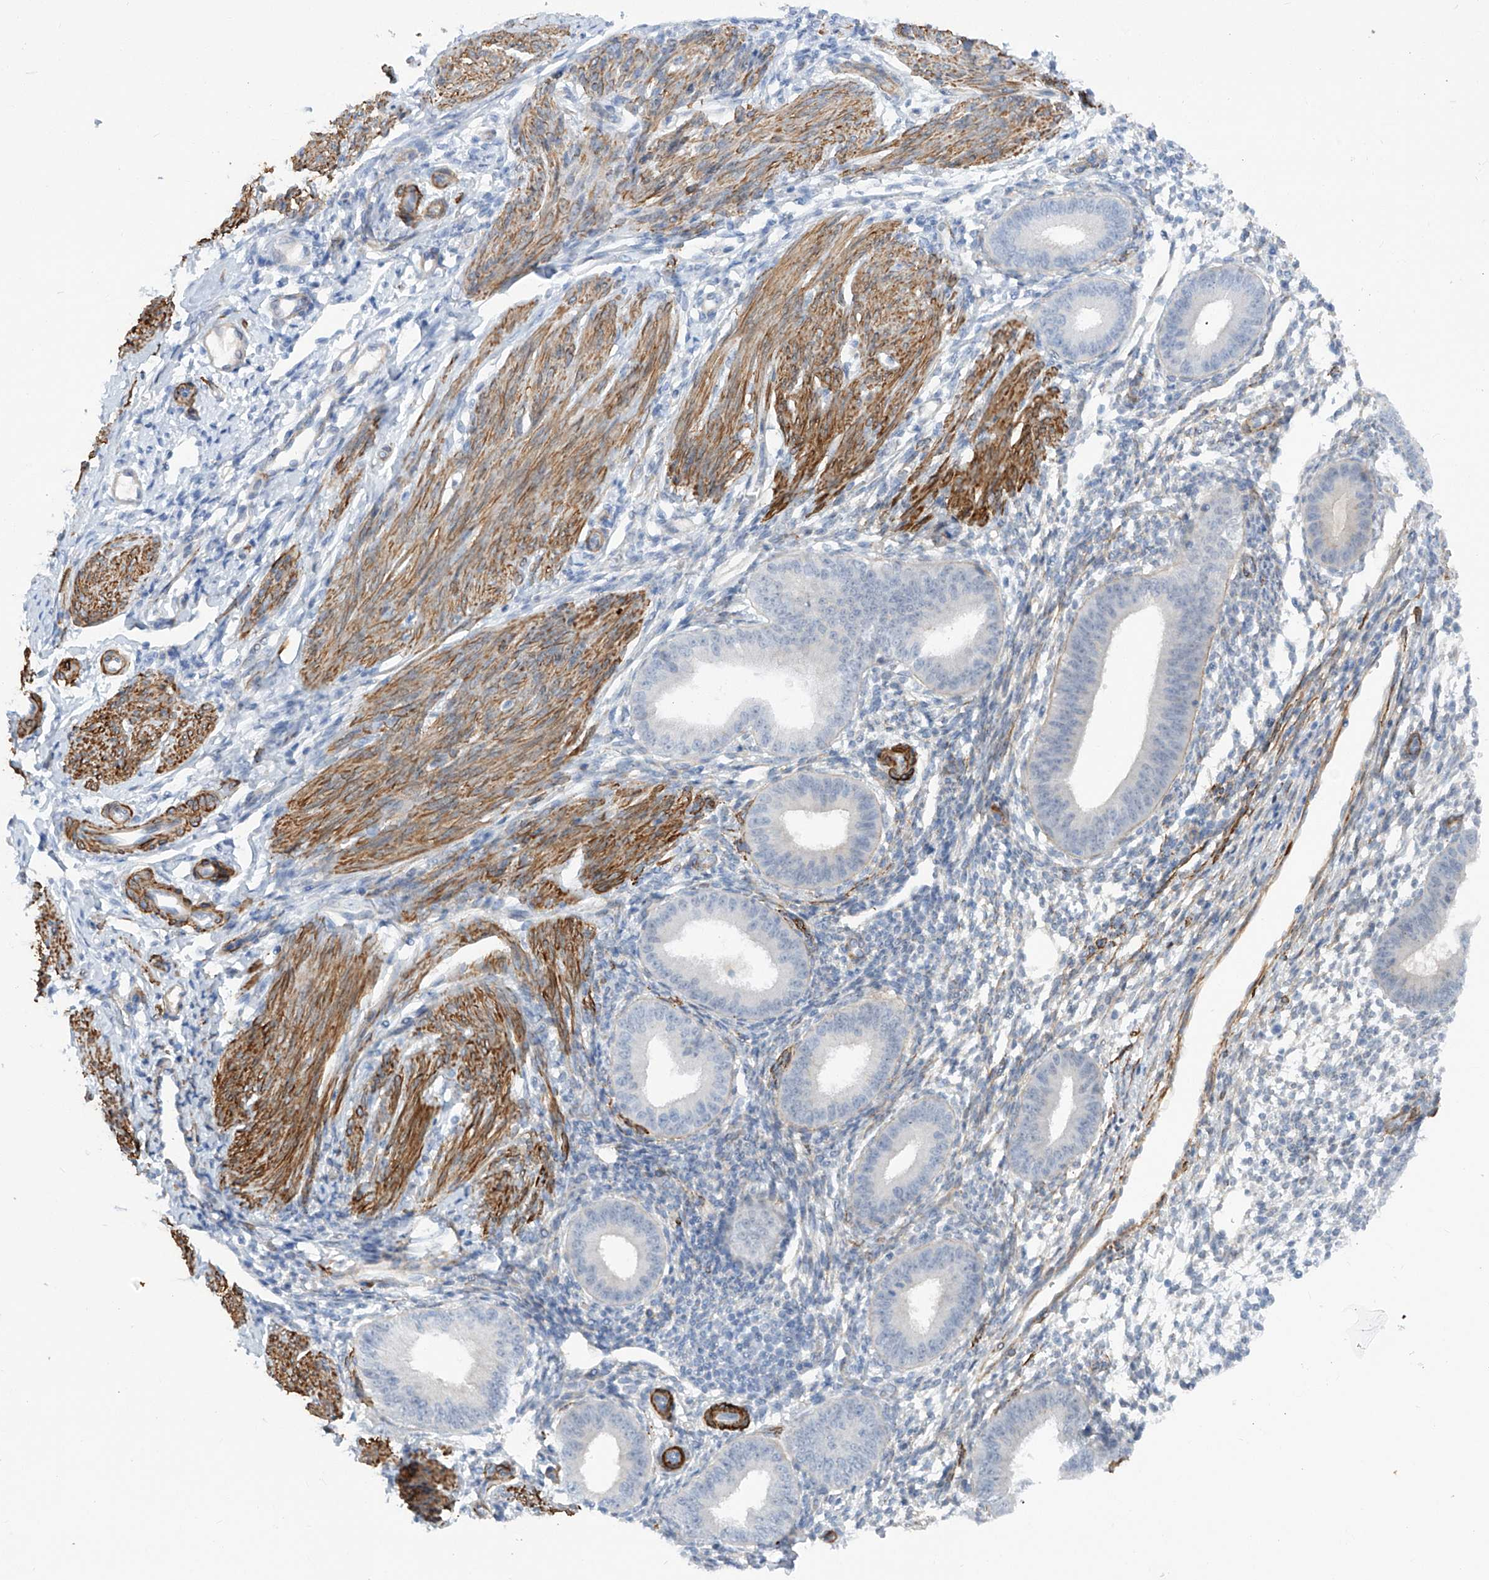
{"staining": {"intensity": "negative", "quantity": "none", "location": "none"}, "tissue": "endometrium", "cell_type": "Cells in endometrial stroma", "image_type": "normal", "snomed": [{"axis": "morphology", "description": "Normal tissue, NOS"}, {"axis": "topography", "description": "Uterus"}, {"axis": "topography", "description": "Endometrium"}], "caption": "Normal endometrium was stained to show a protein in brown. There is no significant expression in cells in endometrial stroma. Brightfield microscopy of immunohistochemistry stained with DAB (3,3'-diaminobenzidine) (brown) and hematoxylin (blue), captured at high magnification.", "gene": "ZNF490", "patient": {"sex": "female", "age": 48}}